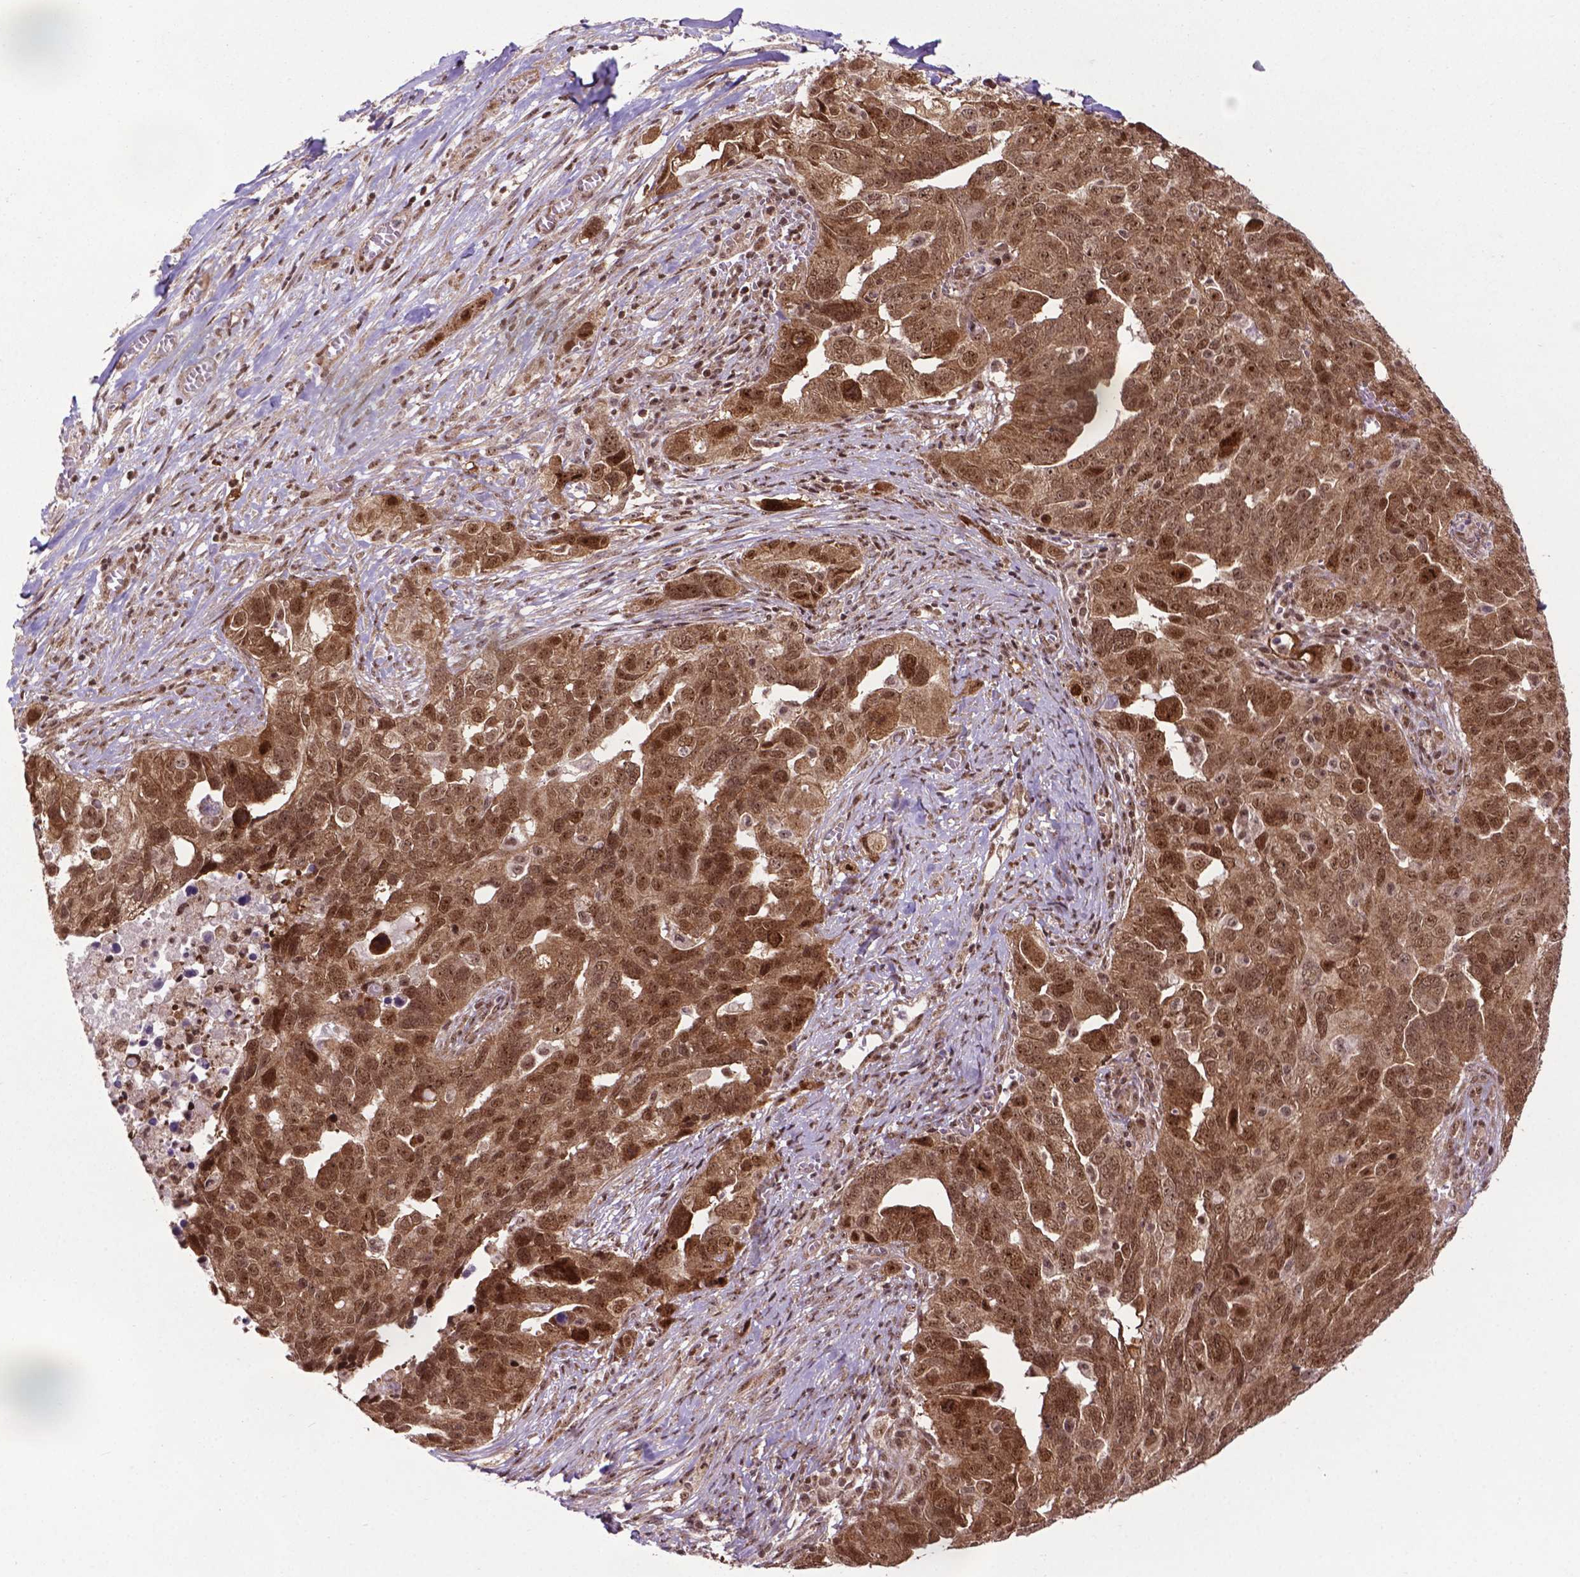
{"staining": {"intensity": "moderate", "quantity": ">75%", "location": "cytoplasmic/membranous,nuclear"}, "tissue": "ovarian cancer", "cell_type": "Tumor cells", "image_type": "cancer", "snomed": [{"axis": "morphology", "description": "Carcinoma, endometroid"}, {"axis": "topography", "description": "Soft tissue"}, {"axis": "topography", "description": "Ovary"}], "caption": "Tumor cells demonstrate medium levels of moderate cytoplasmic/membranous and nuclear staining in about >75% of cells in endometroid carcinoma (ovarian).", "gene": "CSNK2A1", "patient": {"sex": "female", "age": 52}}